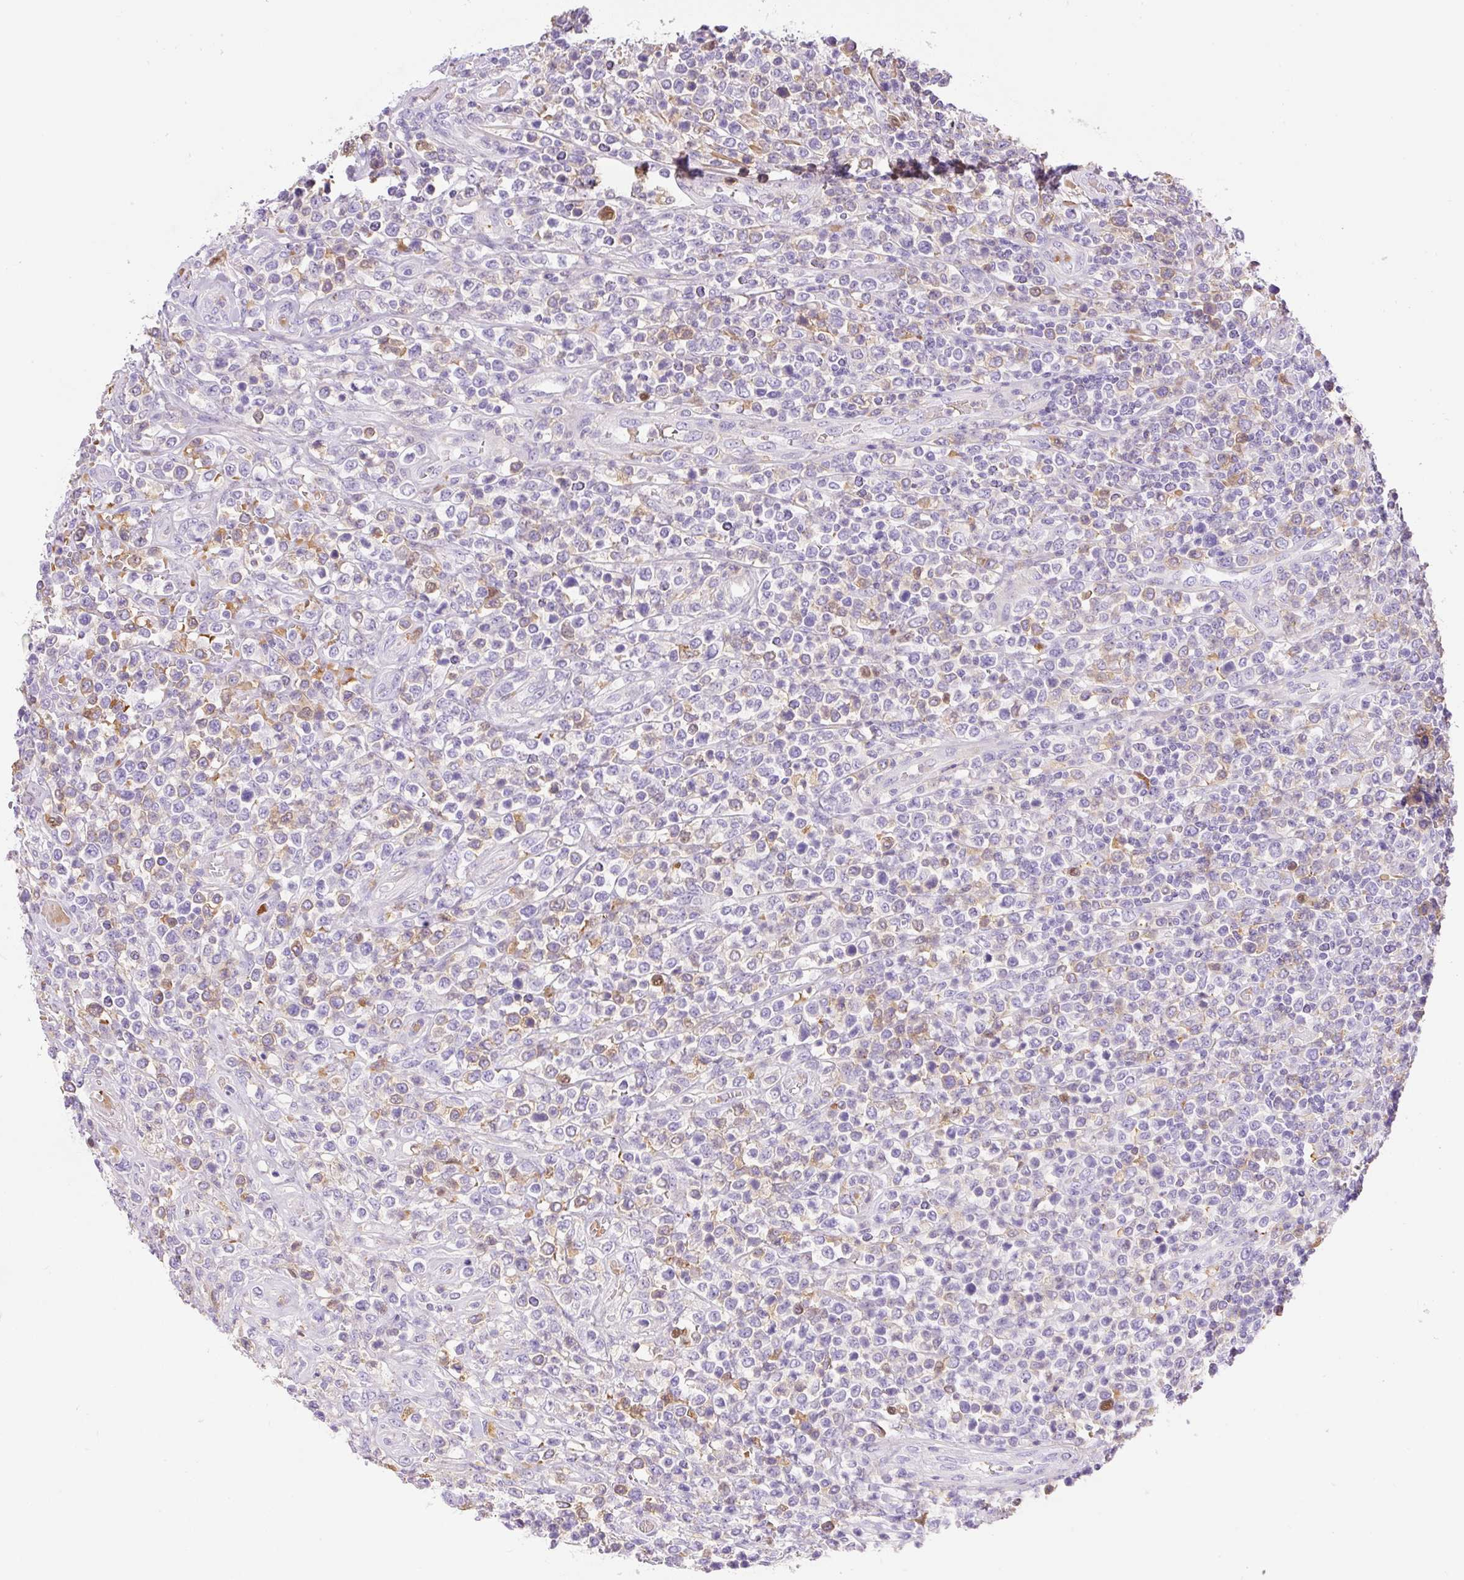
{"staining": {"intensity": "moderate", "quantity": "<25%", "location": "cytoplasmic/membranous"}, "tissue": "lymphoma", "cell_type": "Tumor cells", "image_type": "cancer", "snomed": [{"axis": "morphology", "description": "Malignant lymphoma, non-Hodgkin's type, High grade"}, {"axis": "topography", "description": "Soft tissue"}], "caption": "Immunohistochemical staining of lymphoma exhibits low levels of moderate cytoplasmic/membranous protein positivity in about <25% of tumor cells. (brown staining indicates protein expression, while blue staining denotes nuclei).", "gene": "TDRD15", "patient": {"sex": "female", "age": 56}}